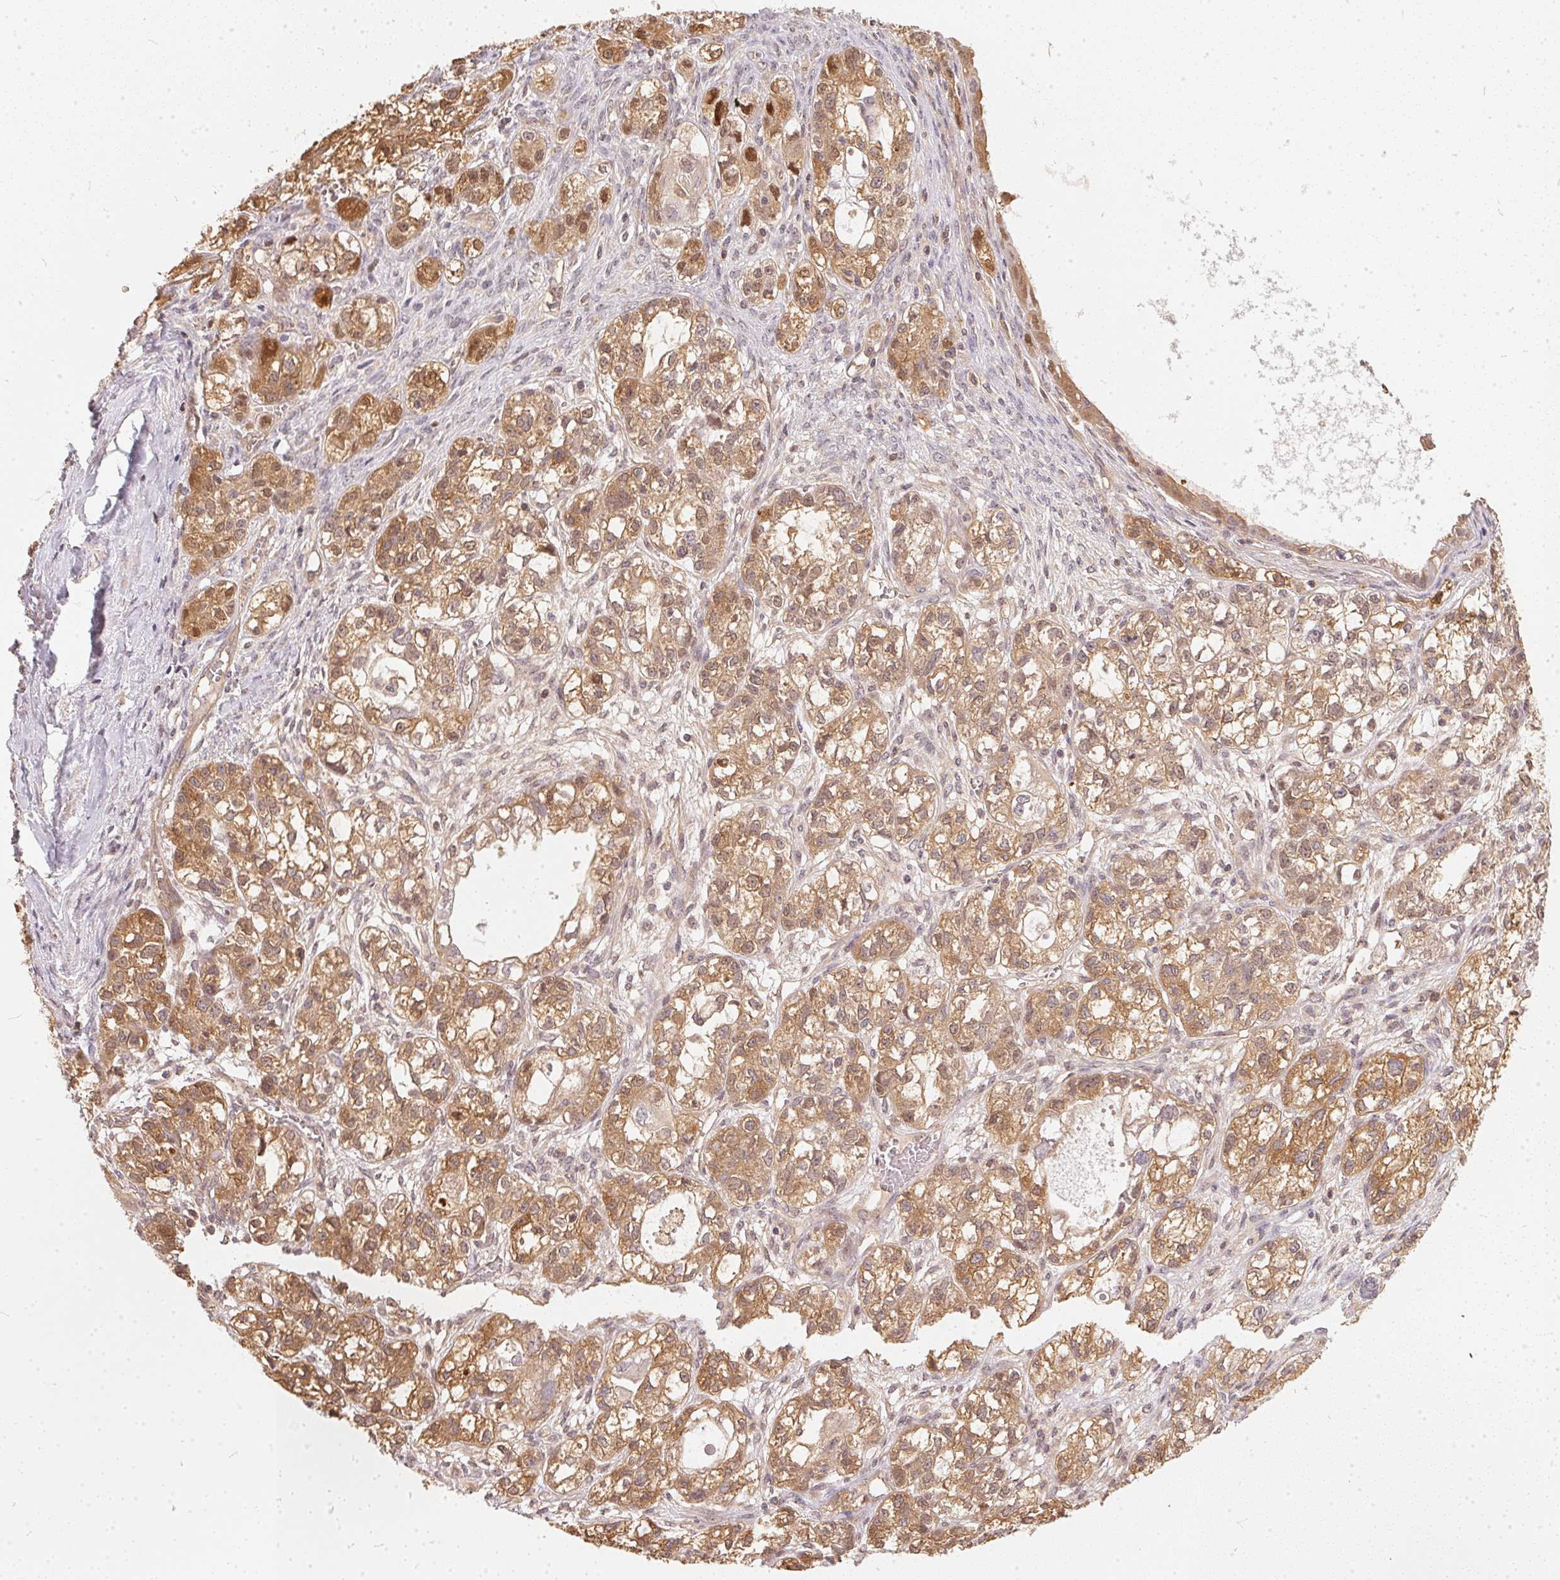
{"staining": {"intensity": "moderate", "quantity": ">75%", "location": "cytoplasmic/membranous,nuclear"}, "tissue": "ovarian cancer", "cell_type": "Tumor cells", "image_type": "cancer", "snomed": [{"axis": "morphology", "description": "Carcinoma, endometroid"}, {"axis": "topography", "description": "Ovary"}], "caption": "Endometroid carcinoma (ovarian) stained with a brown dye displays moderate cytoplasmic/membranous and nuclear positive staining in approximately >75% of tumor cells.", "gene": "BLMH", "patient": {"sex": "female", "age": 64}}